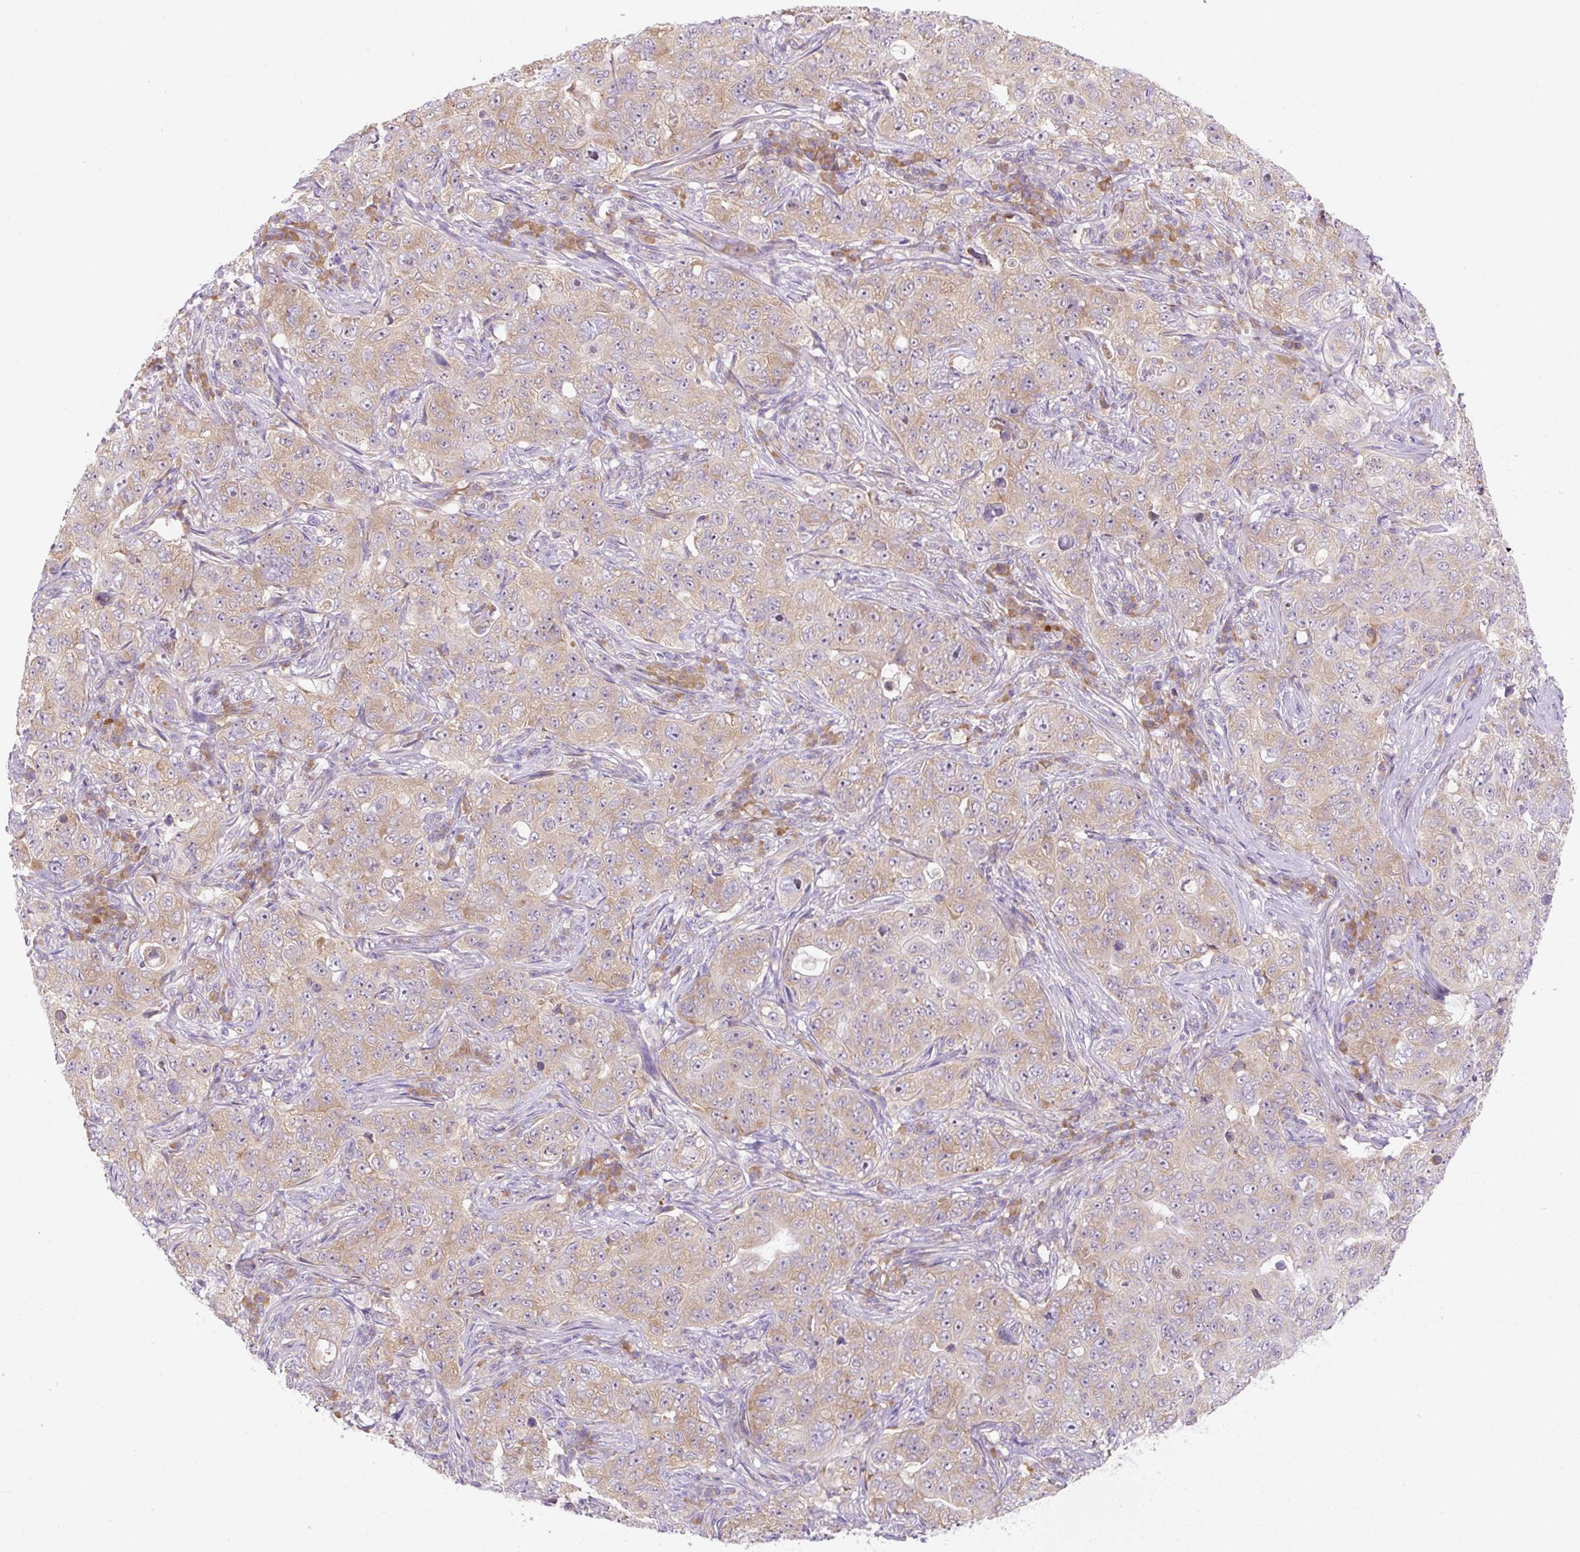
{"staining": {"intensity": "weak", "quantity": ">75%", "location": "cytoplasmic/membranous"}, "tissue": "pancreatic cancer", "cell_type": "Tumor cells", "image_type": "cancer", "snomed": [{"axis": "morphology", "description": "Adenocarcinoma, NOS"}, {"axis": "topography", "description": "Pancreas"}], "caption": "IHC (DAB (3,3'-diaminobenzidine)) staining of pancreatic adenocarcinoma exhibits weak cytoplasmic/membranous protein staining in about >75% of tumor cells.", "gene": "RPL18A", "patient": {"sex": "male", "age": 68}}